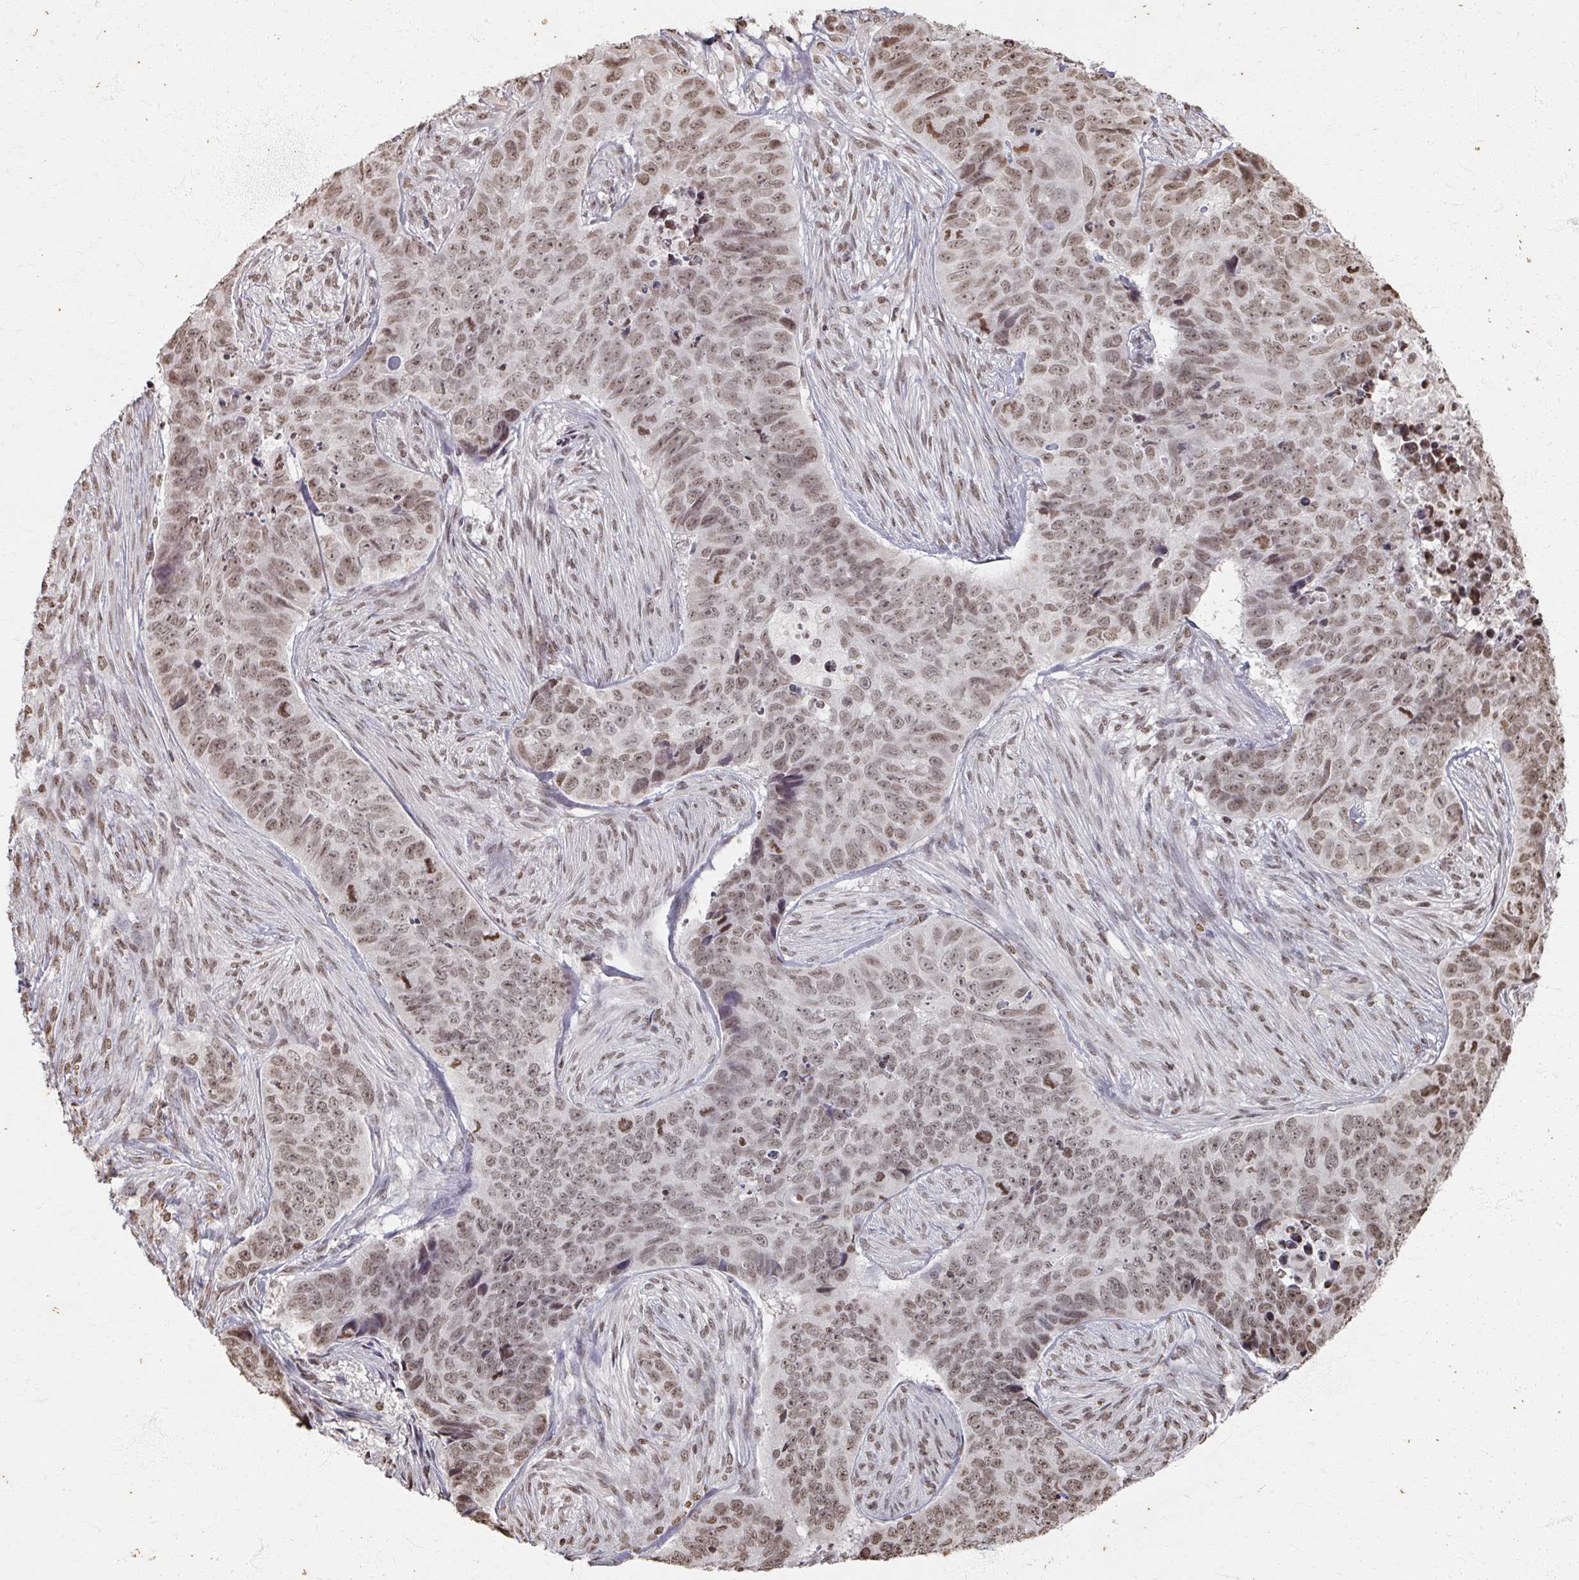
{"staining": {"intensity": "moderate", "quantity": ">75%", "location": "nuclear"}, "tissue": "skin cancer", "cell_type": "Tumor cells", "image_type": "cancer", "snomed": [{"axis": "morphology", "description": "Basal cell carcinoma"}, {"axis": "topography", "description": "Skin"}], "caption": "DAB (3,3'-diaminobenzidine) immunohistochemical staining of human skin basal cell carcinoma shows moderate nuclear protein staining in approximately >75% of tumor cells. (DAB (3,3'-diaminobenzidine) IHC with brightfield microscopy, high magnification).", "gene": "DCUN1D5", "patient": {"sex": "female", "age": 82}}